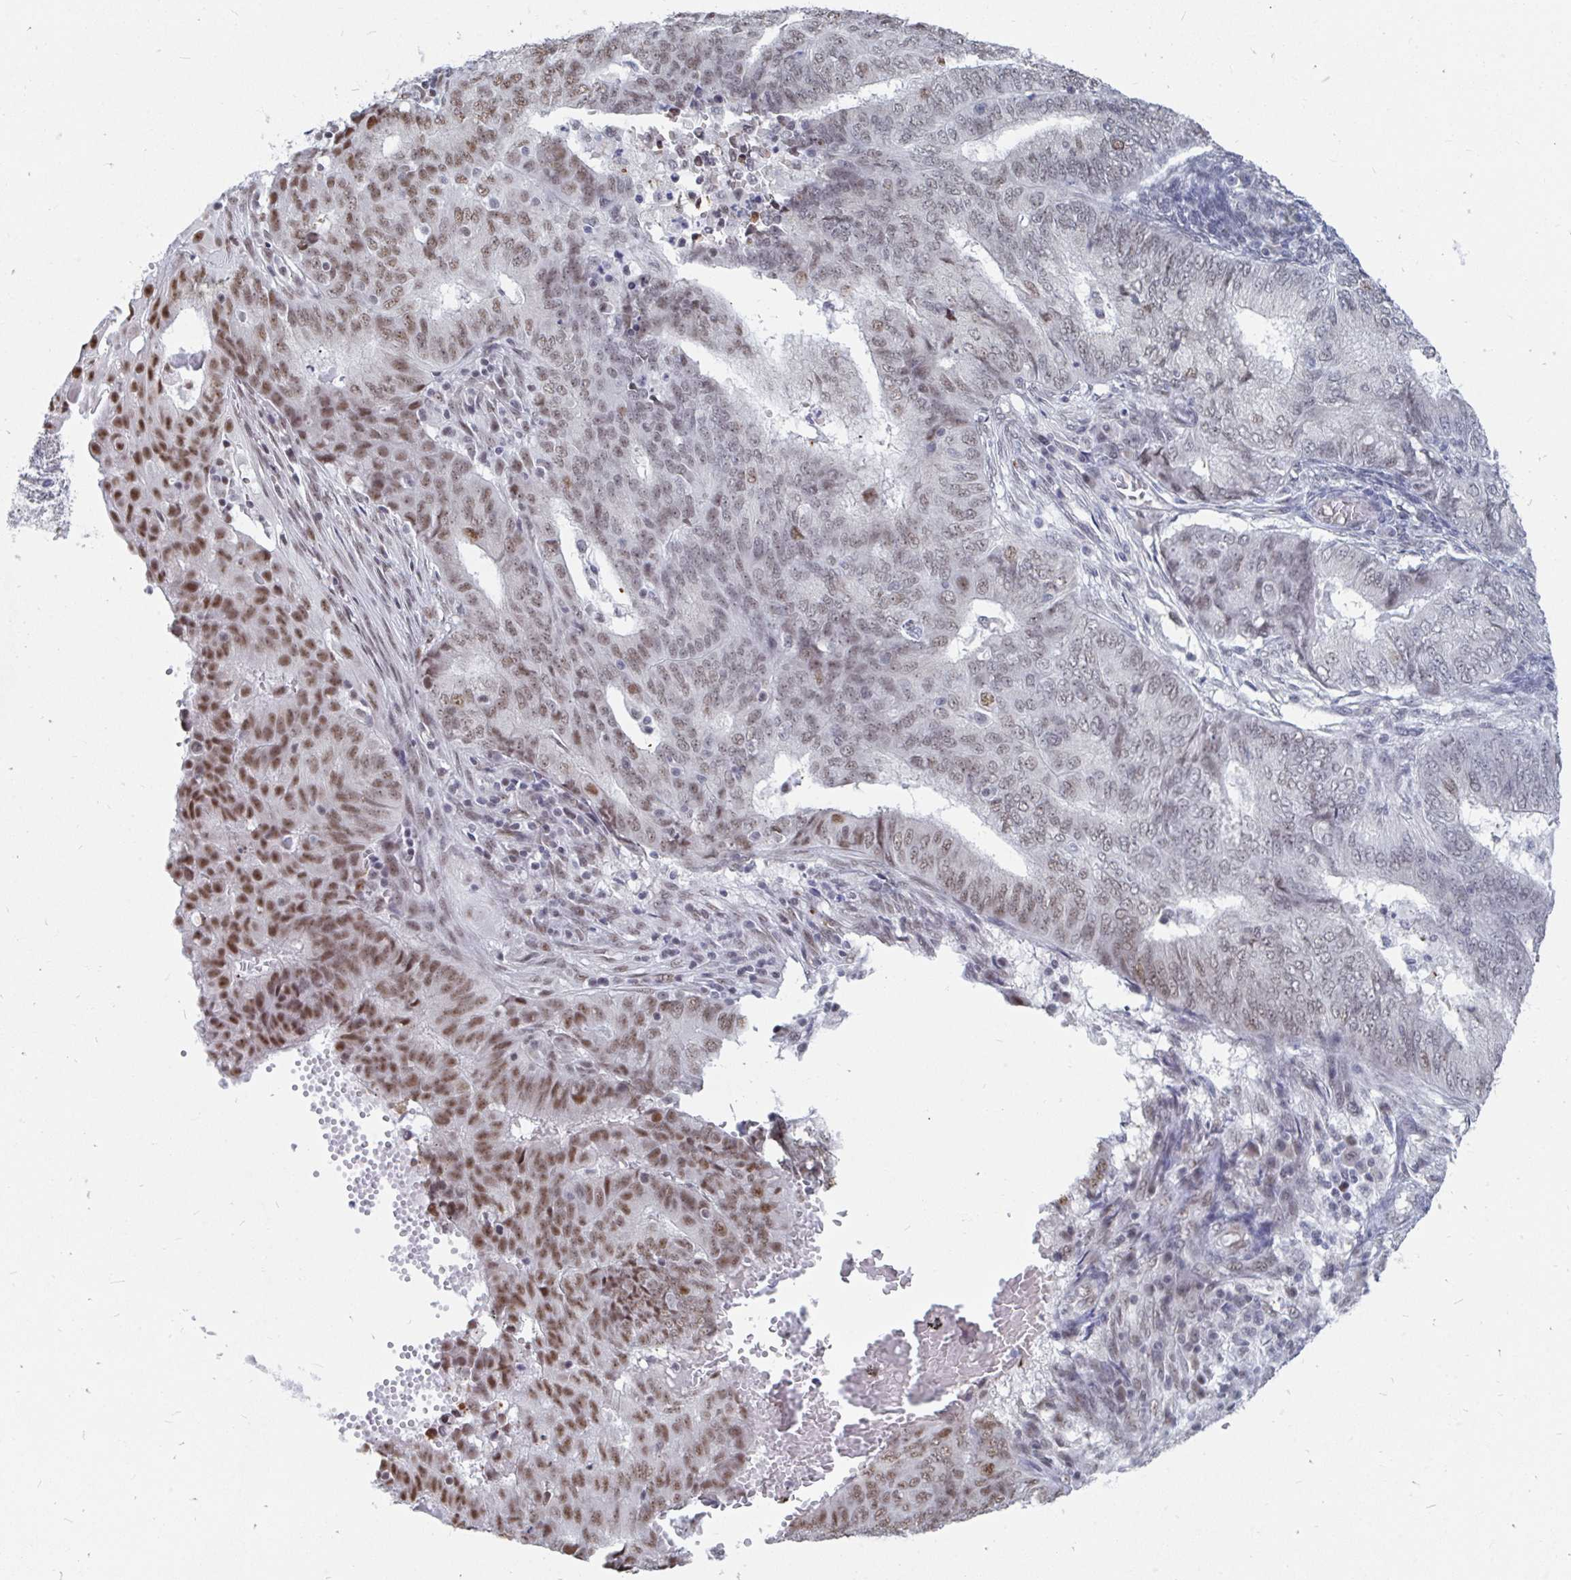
{"staining": {"intensity": "moderate", "quantity": "<25%", "location": "nuclear"}, "tissue": "endometrial cancer", "cell_type": "Tumor cells", "image_type": "cancer", "snomed": [{"axis": "morphology", "description": "Adenocarcinoma, NOS"}, {"axis": "topography", "description": "Endometrium"}], "caption": "DAB (3,3'-diaminobenzidine) immunohistochemical staining of adenocarcinoma (endometrial) shows moderate nuclear protein staining in approximately <25% of tumor cells.", "gene": "TRIP12", "patient": {"sex": "female", "age": 62}}